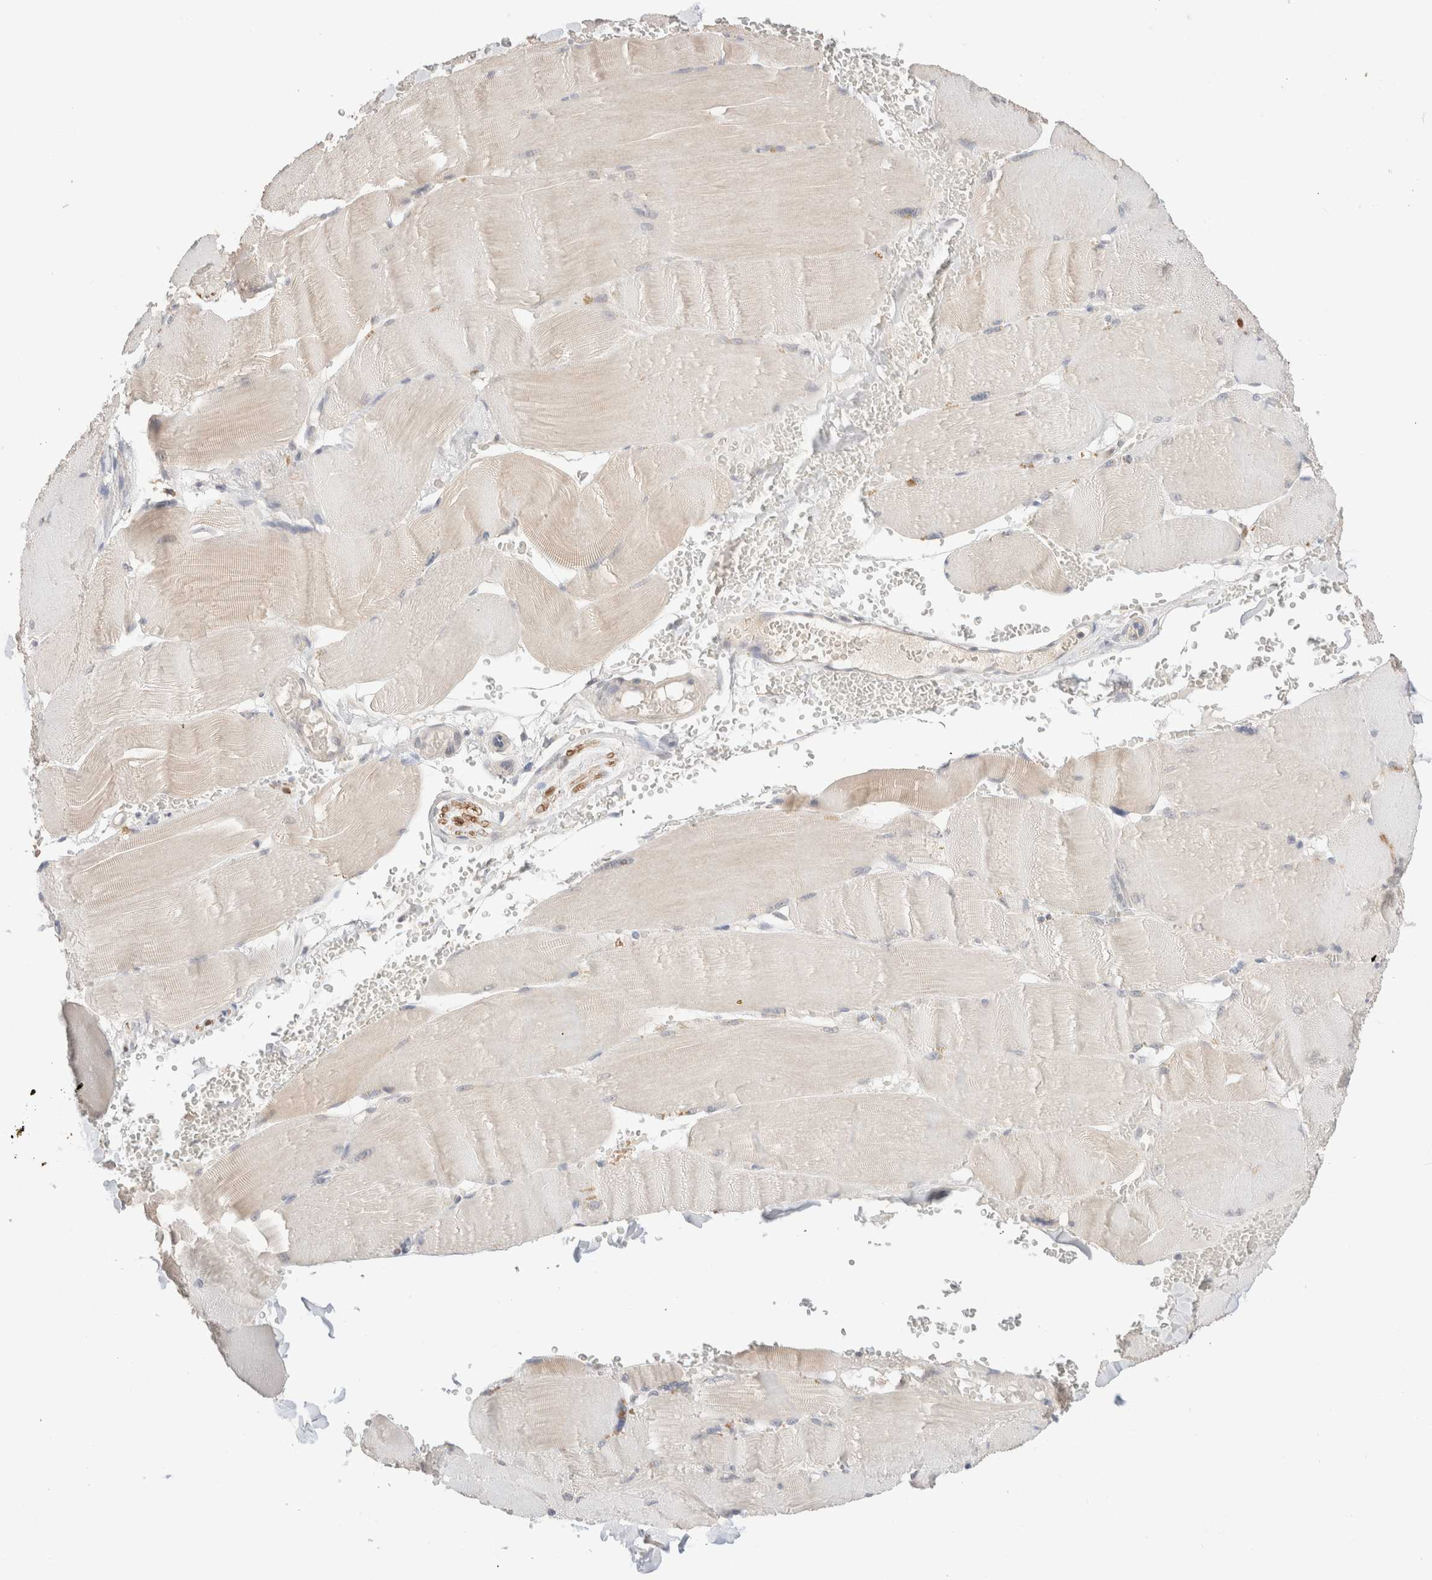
{"staining": {"intensity": "weak", "quantity": "25%-75%", "location": "cytoplasmic/membranous"}, "tissue": "skeletal muscle", "cell_type": "Myocytes", "image_type": "normal", "snomed": [{"axis": "morphology", "description": "Normal tissue, NOS"}, {"axis": "topography", "description": "Skin"}, {"axis": "topography", "description": "Skeletal muscle"}], "caption": "This is an image of immunohistochemistry staining of benign skeletal muscle, which shows weak positivity in the cytoplasmic/membranous of myocytes.", "gene": "TRIM41", "patient": {"sex": "male", "age": 83}}